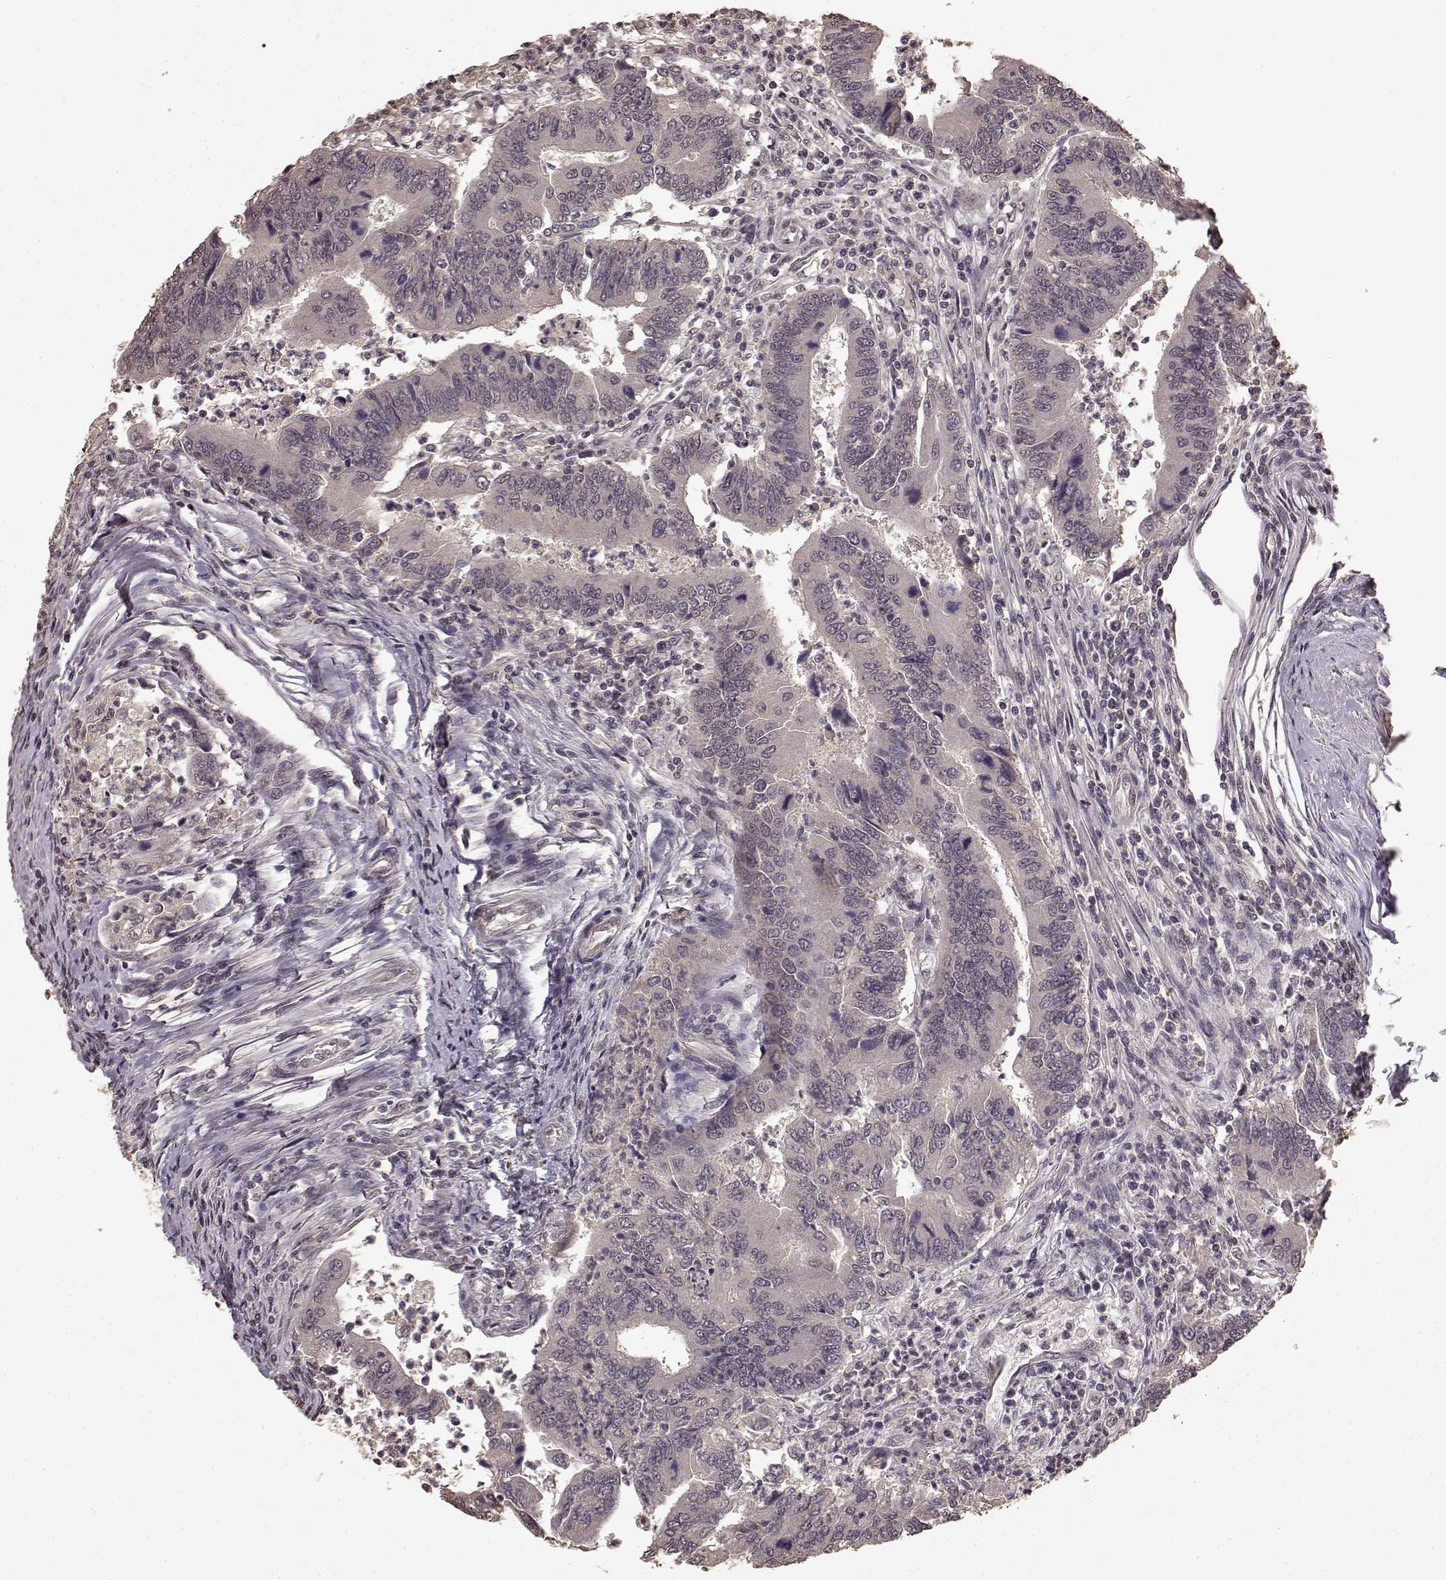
{"staining": {"intensity": "negative", "quantity": "none", "location": "none"}, "tissue": "colorectal cancer", "cell_type": "Tumor cells", "image_type": "cancer", "snomed": [{"axis": "morphology", "description": "Adenocarcinoma, NOS"}, {"axis": "topography", "description": "Colon"}], "caption": "An immunohistochemistry (IHC) micrograph of colorectal cancer (adenocarcinoma) is shown. There is no staining in tumor cells of colorectal cancer (adenocarcinoma).", "gene": "NTRK2", "patient": {"sex": "female", "age": 67}}